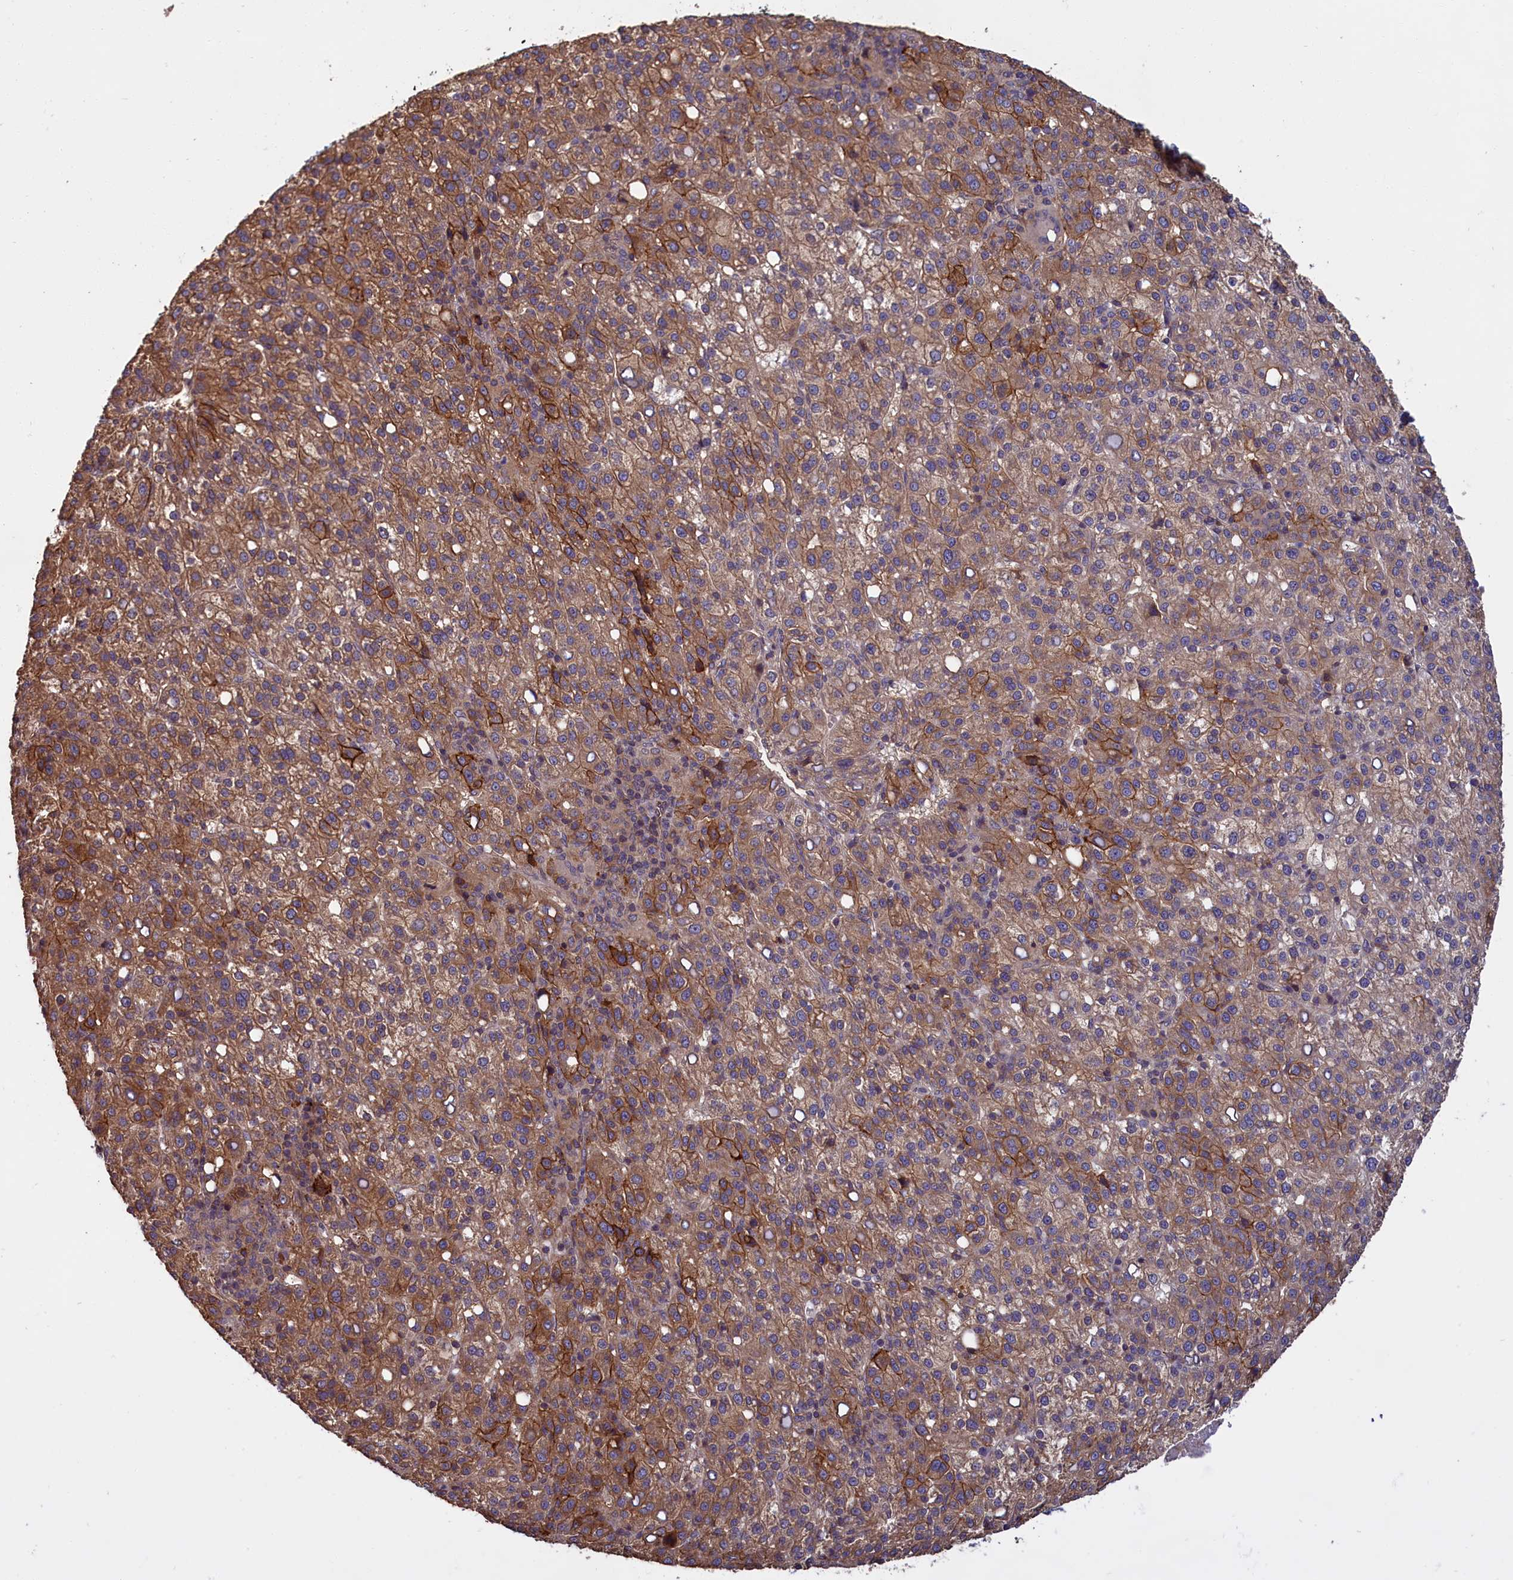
{"staining": {"intensity": "moderate", "quantity": ">75%", "location": "cytoplasmic/membranous"}, "tissue": "liver cancer", "cell_type": "Tumor cells", "image_type": "cancer", "snomed": [{"axis": "morphology", "description": "Carcinoma, Hepatocellular, NOS"}, {"axis": "topography", "description": "Liver"}], "caption": "An immunohistochemistry (IHC) photomicrograph of neoplastic tissue is shown. Protein staining in brown highlights moderate cytoplasmic/membranous positivity in hepatocellular carcinoma (liver) within tumor cells. (Brightfield microscopy of DAB IHC at high magnification).", "gene": "DENND1B", "patient": {"sex": "female", "age": 58}}